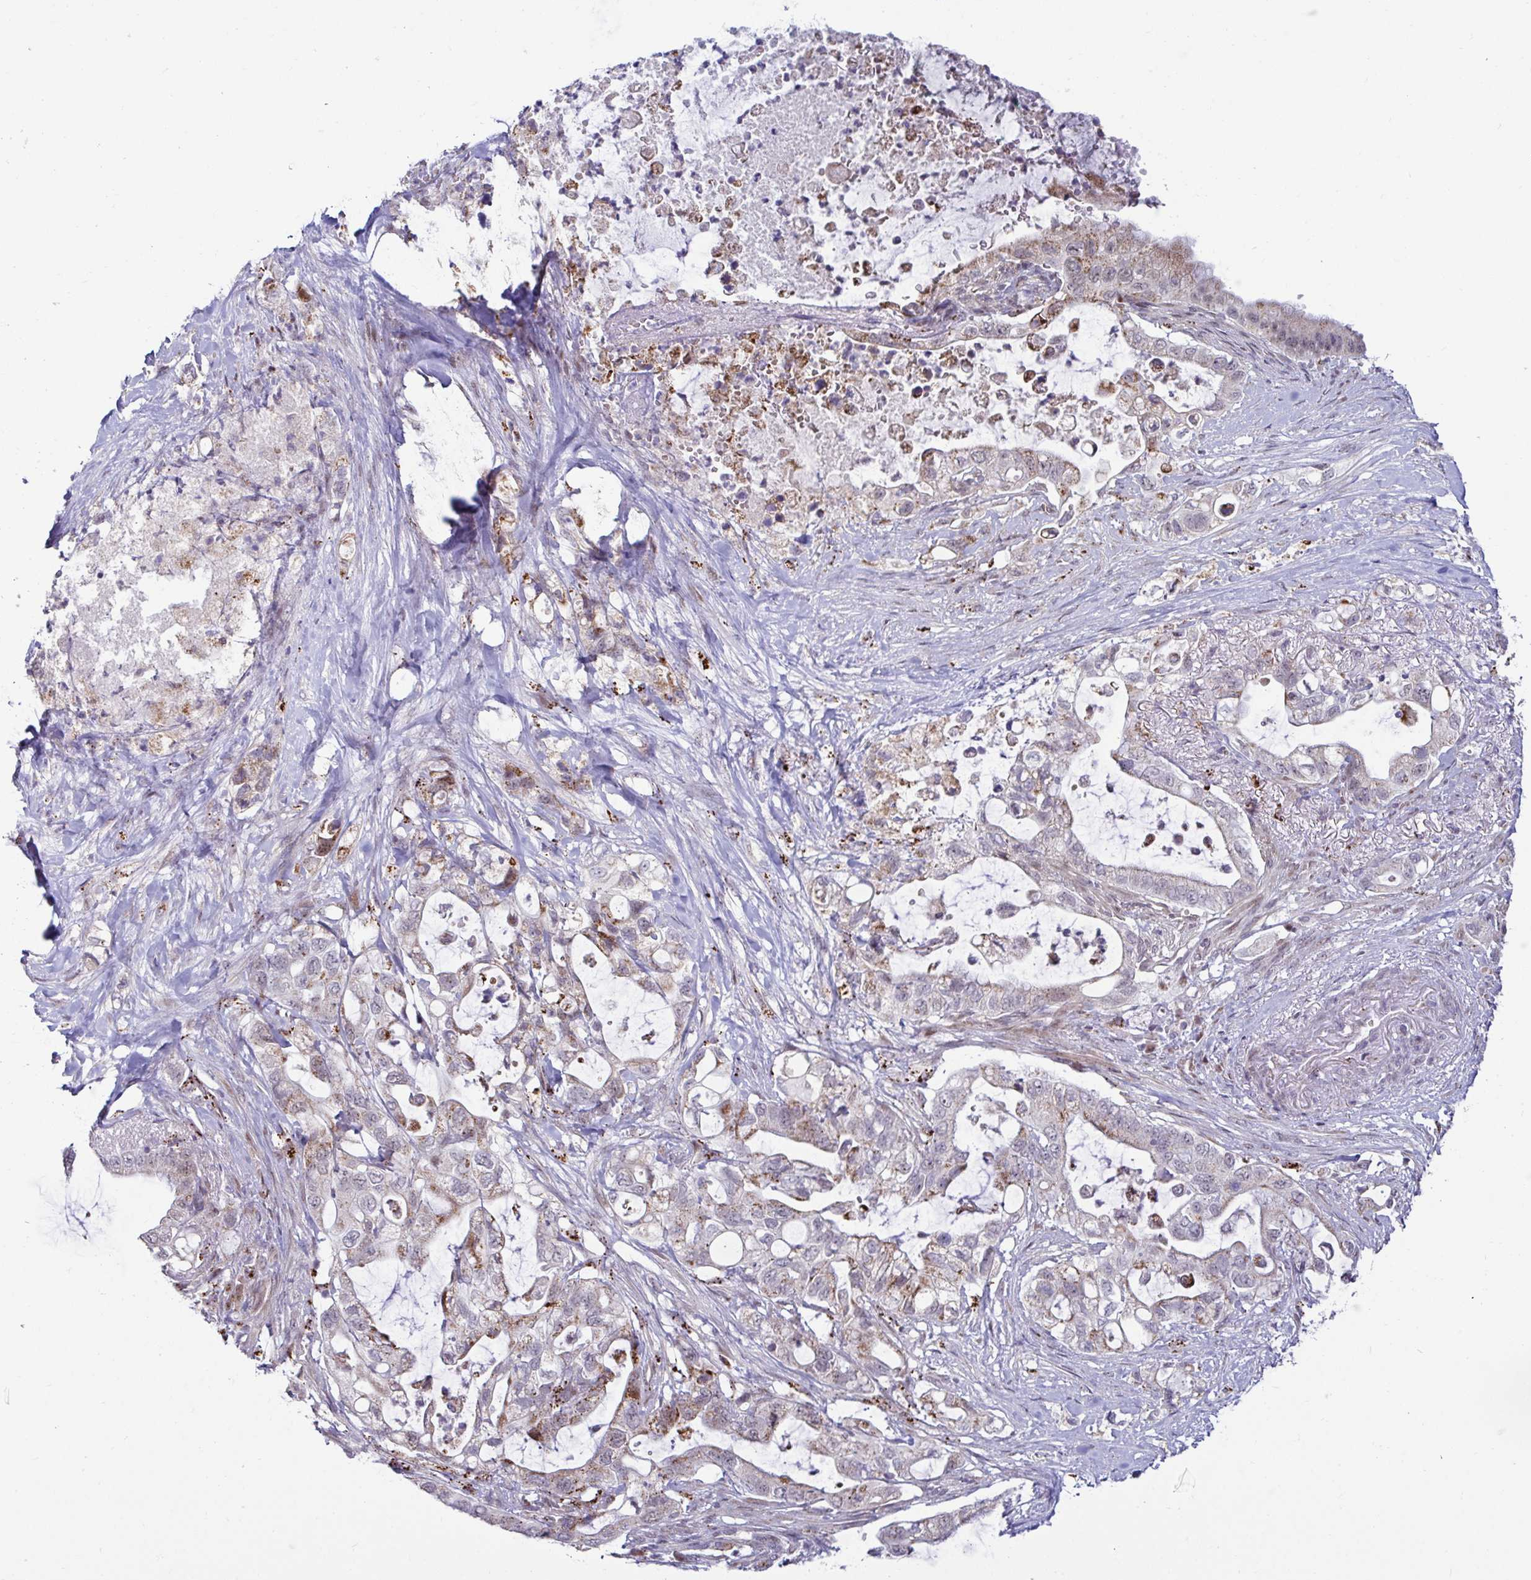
{"staining": {"intensity": "moderate", "quantity": "25%-75%", "location": "cytoplasmic/membranous"}, "tissue": "pancreatic cancer", "cell_type": "Tumor cells", "image_type": "cancer", "snomed": [{"axis": "morphology", "description": "Adenocarcinoma, NOS"}, {"axis": "topography", "description": "Pancreas"}], "caption": "Human adenocarcinoma (pancreatic) stained with a brown dye exhibits moderate cytoplasmic/membranous positive expression in about 25%-75% of tumor cells.", "gene": "DZIP1", "patient": {"sex": "female", "age": 72}}